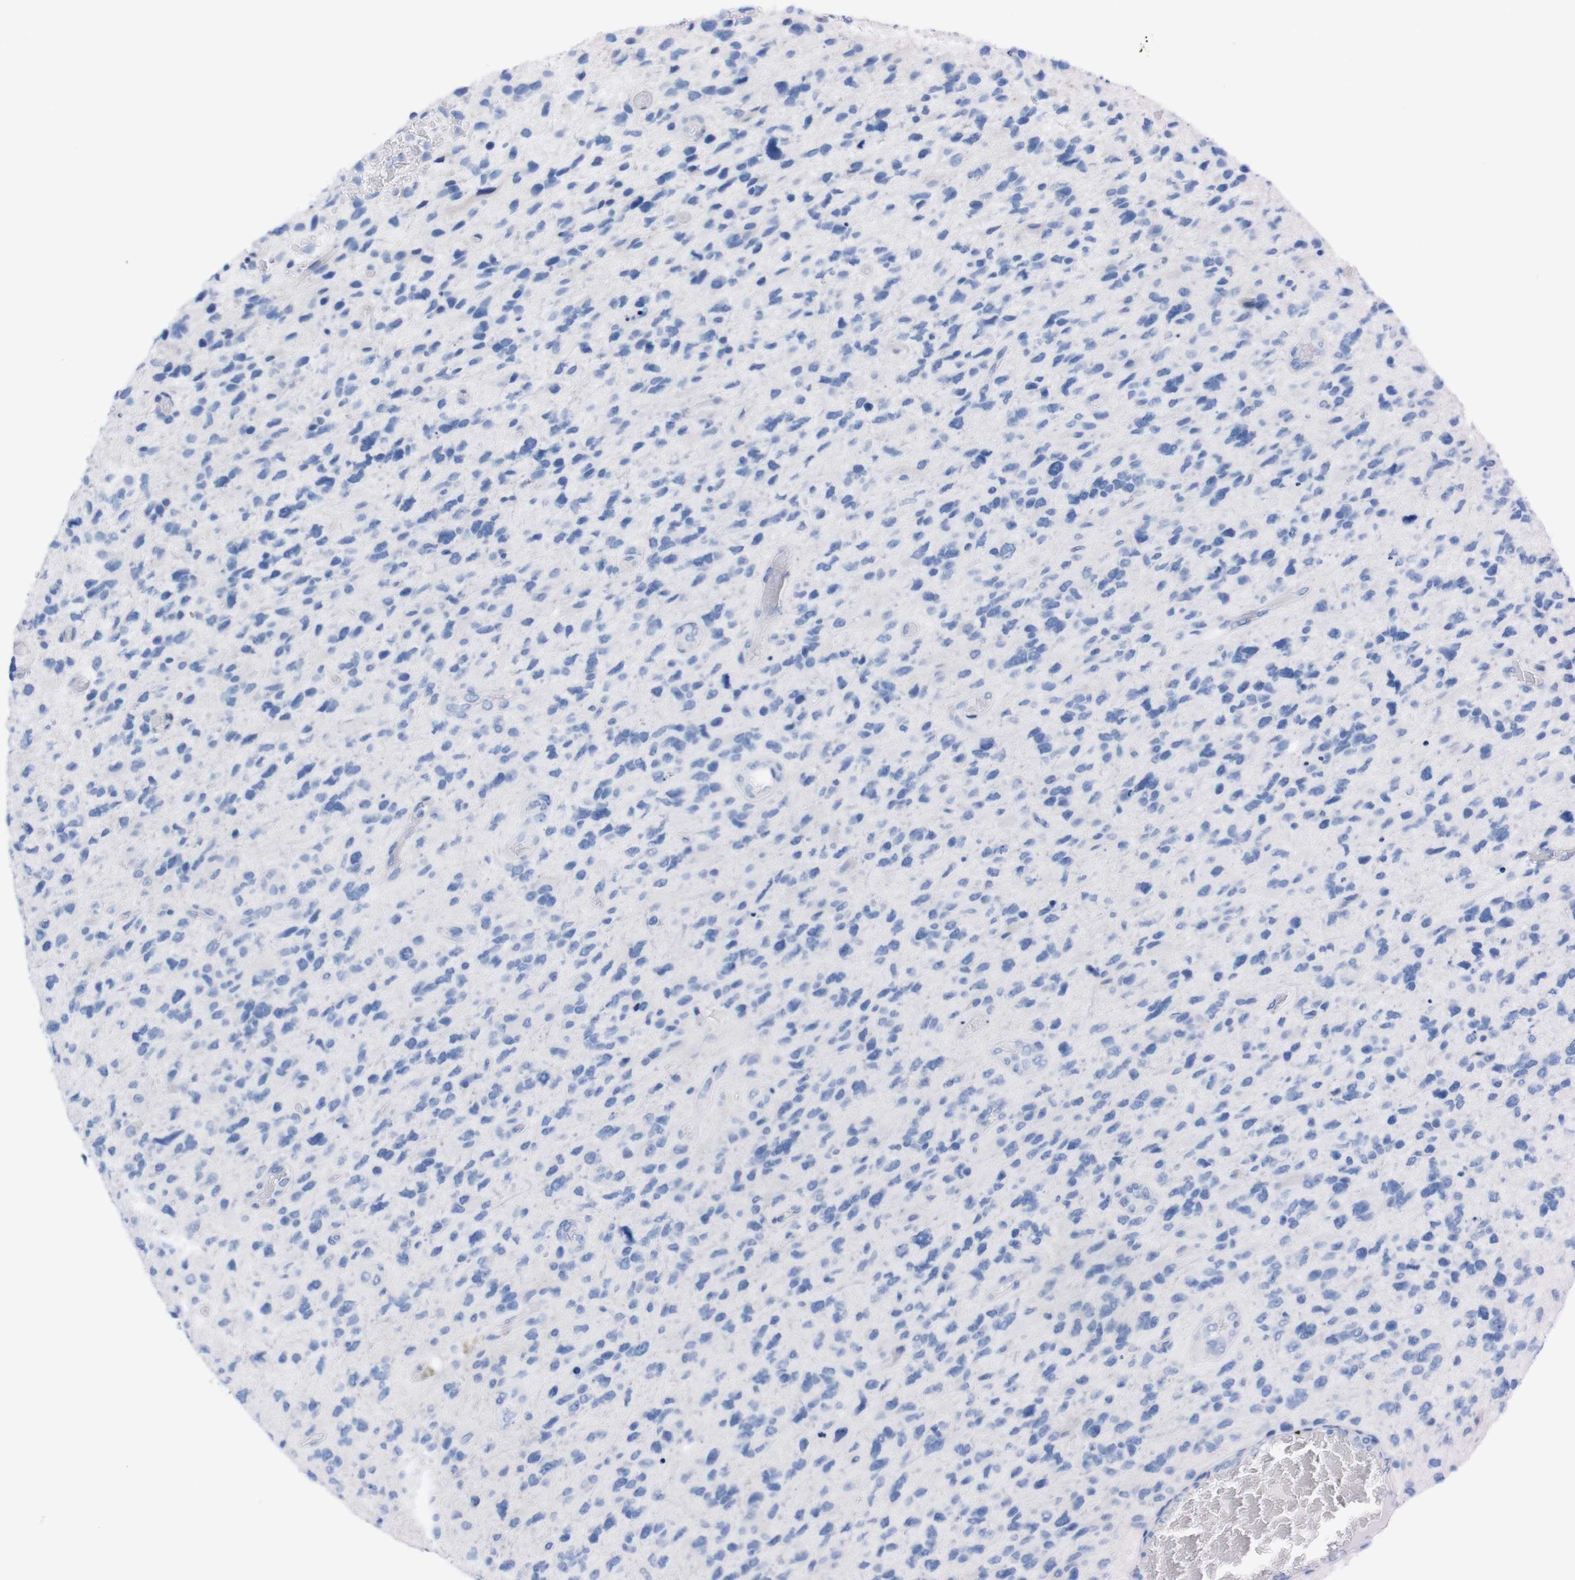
{"staining": {"intensity": "negative", "quantity": "none", "location": "none"}, "tissue": "glioma", "cell_type": "Tumor cells", "image_type": "cancer", "snomed": [{"axis": "morphology", "description": "Glioma, malignant, High grade"}, {"axis": "topography", "description": "Brain"}], "caption": "A photomicrograph of glioma stained for a protein displays no brown staining in tumor cells. The staining is performed using DAB (3,3'-diaminobenzidine) brown chromogen with nuclei counter-stained in using hematoxylin.", "gene": "TMEM243", "patient": {"sex": "female", "age": 58}}